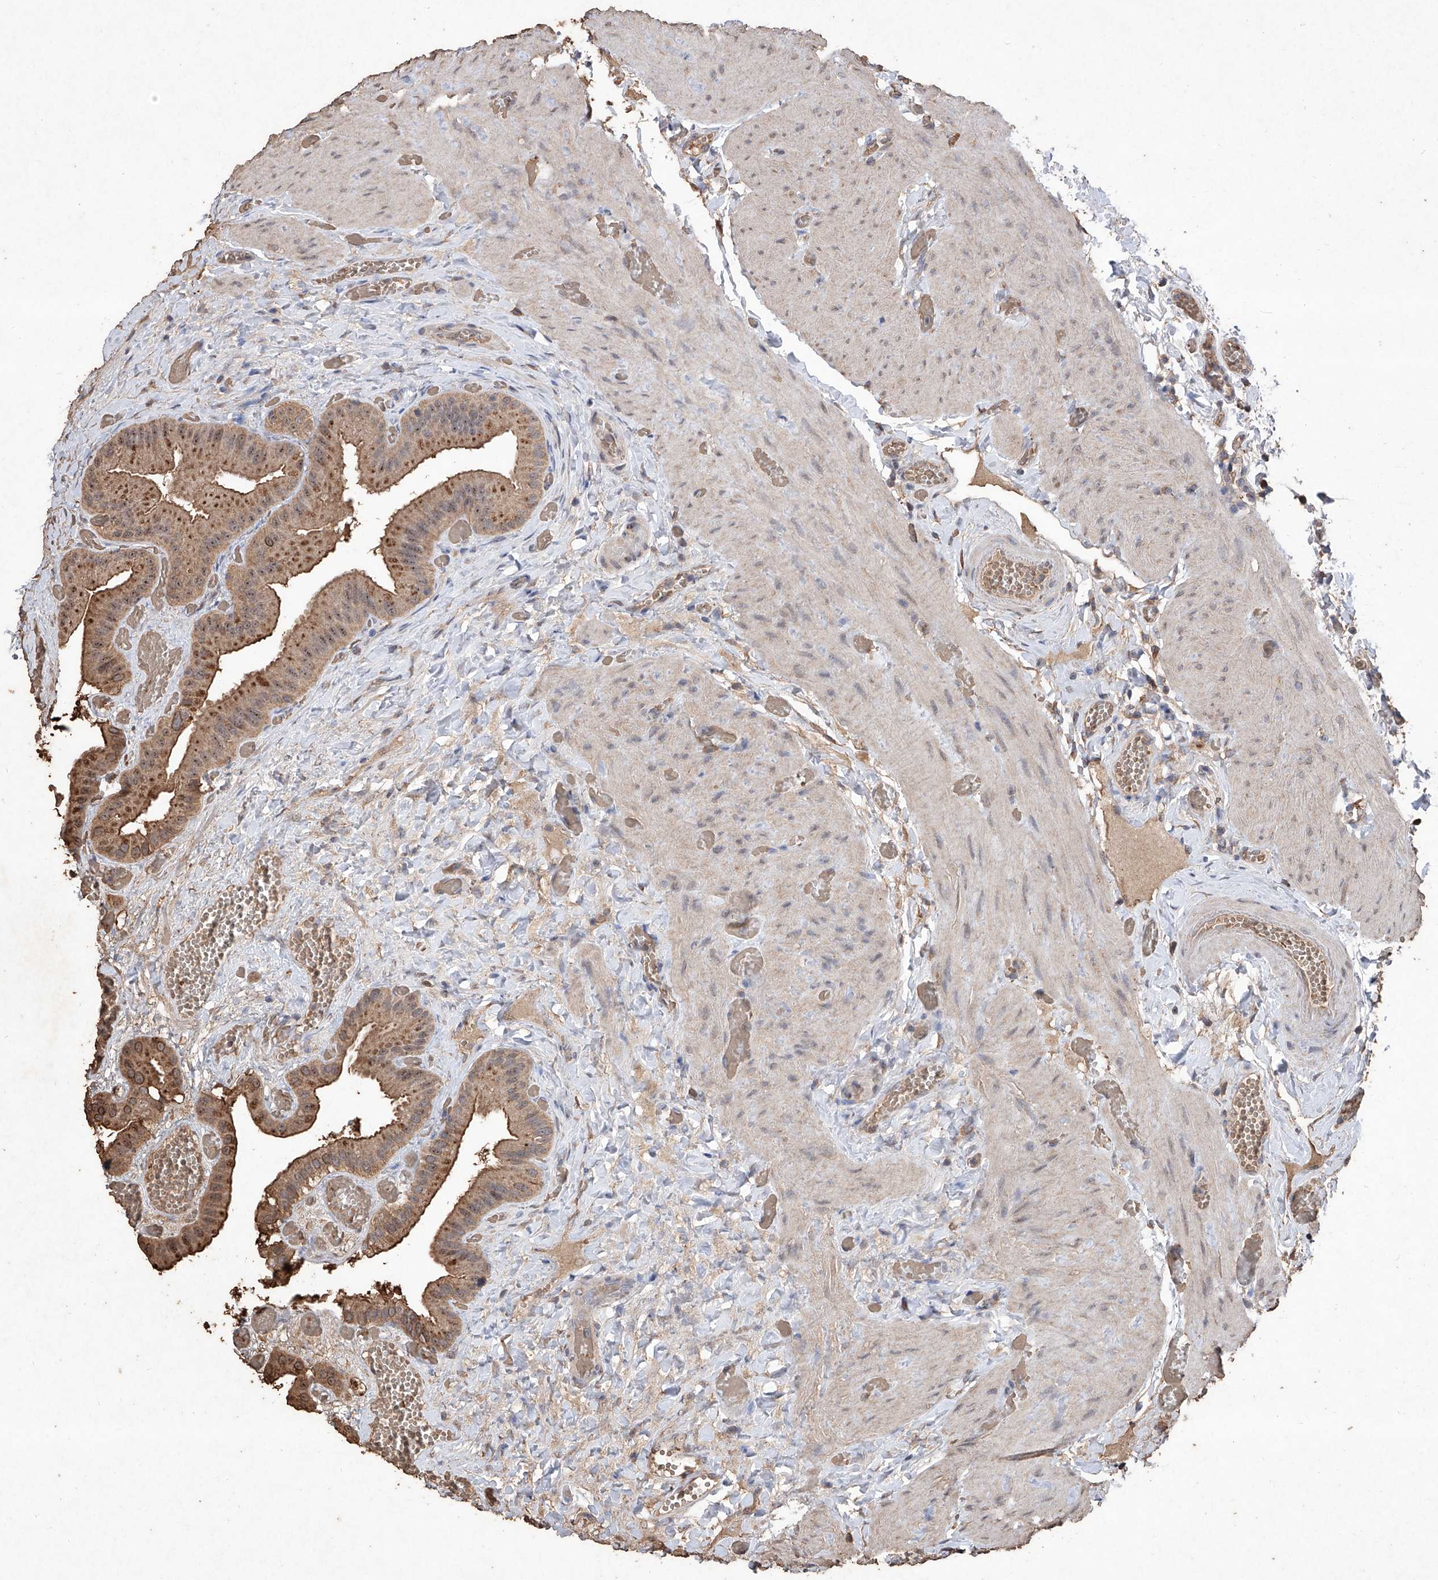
{"staining": {"intensity": "moderate", "quantity": ">75%", "location": "cytoplasmic/membranous,nuclear"}, "tissue": "gallbladder", "cell_type": "Glandular cells", "image_type": "normal", "snomed": [{"axis": "morphology", "description": "Normal tissue, NOS"}, {"axis": "topography", "description": "Gallbladder"}], "caption": "Immunohistochemical staining of benign human gallbladder shows medium levels of moderate cytoplasmic/membranous,nuclear staining in approximately >75% of glandular cells.", "gene": "EML1", "patient": {"sex": "female", "age": 64}}